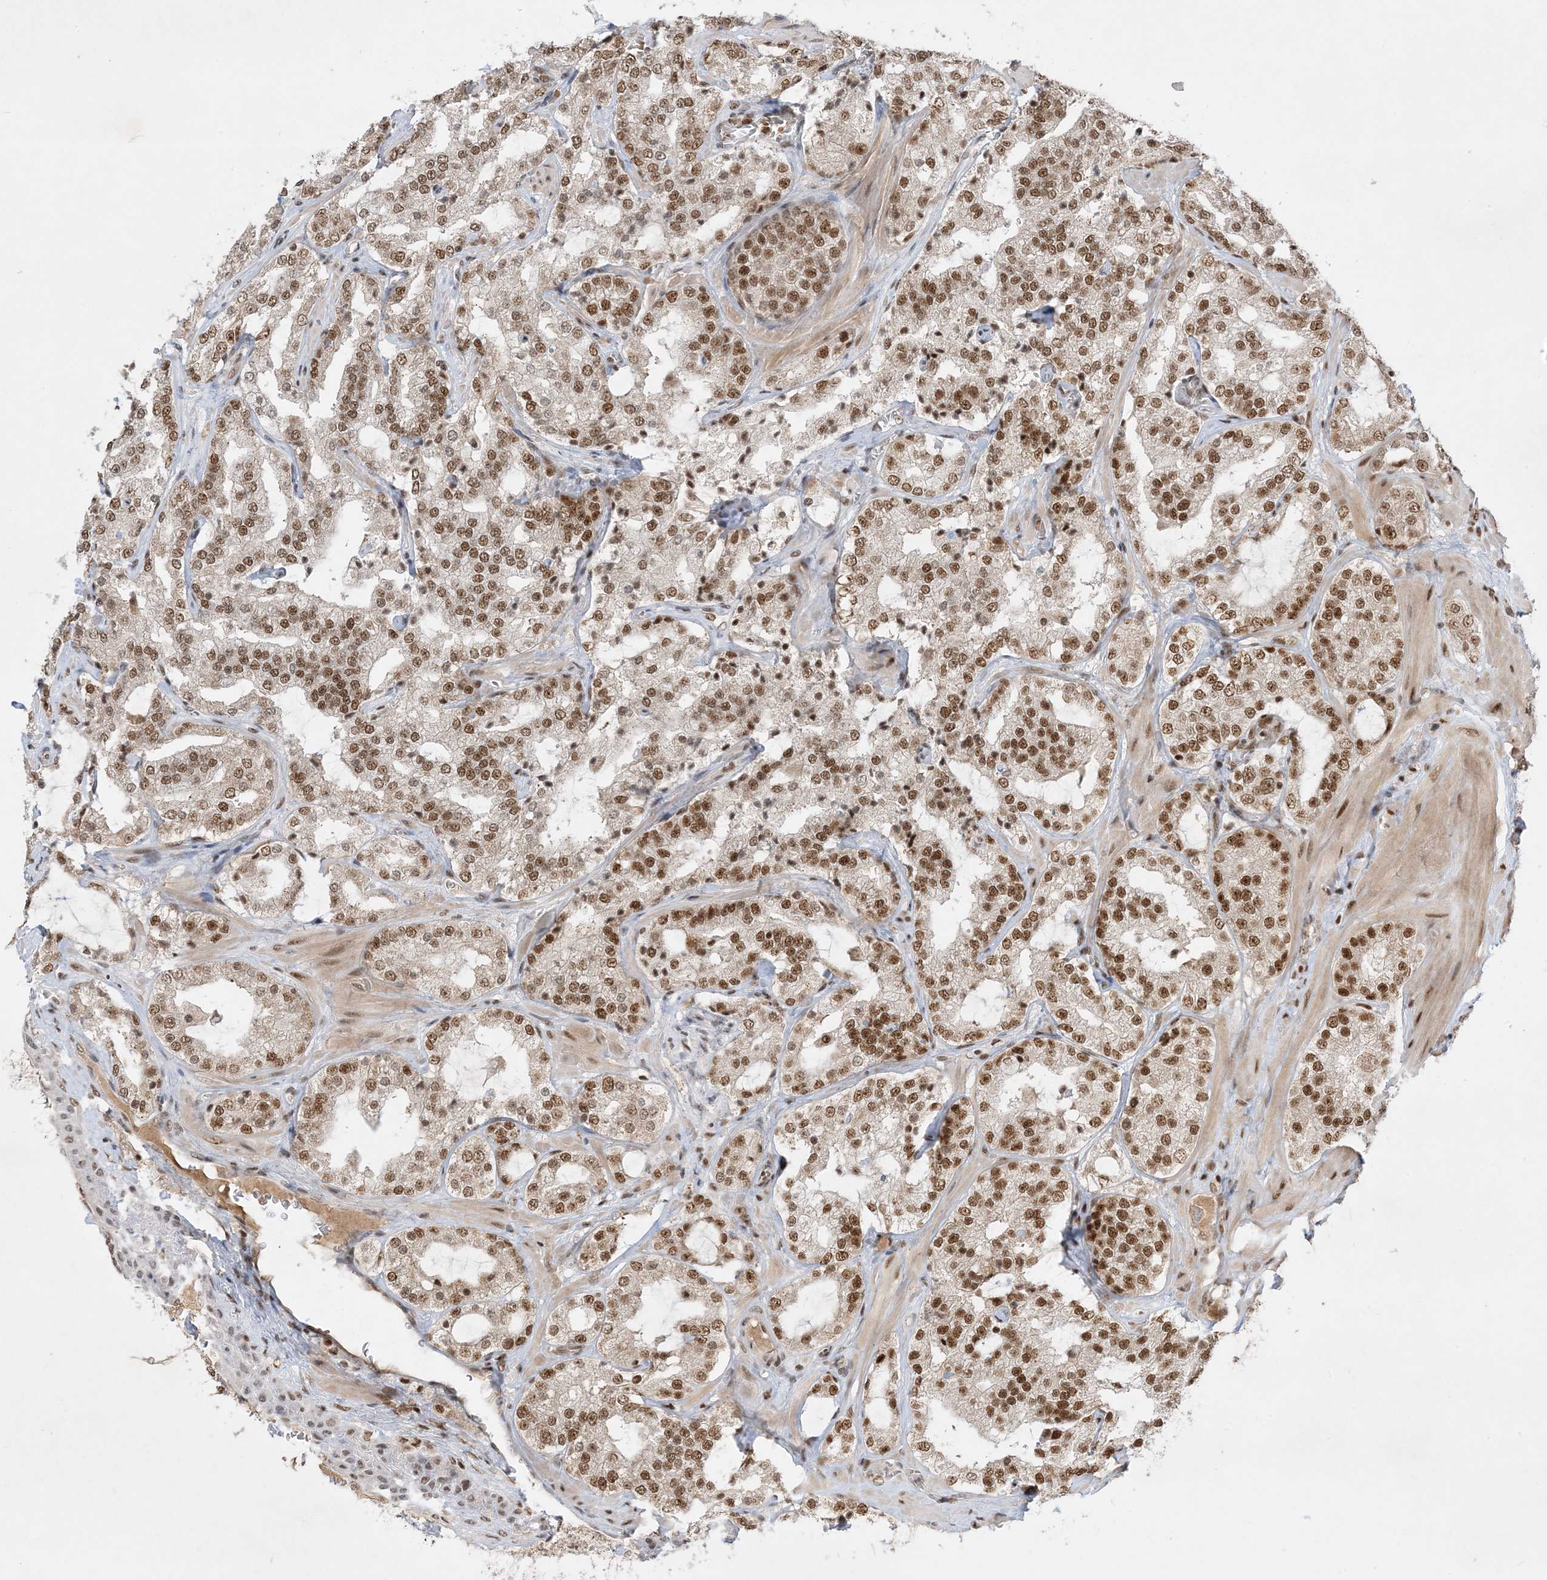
{"staining": {"intensity": "strong", "quantity": "25%-75%", "location": "nuclear"}, "tissue": "prostate cancer", "cell_type": "Tumor cells", "image_type": "cancer", "snomed": [{"axis": "morphology", "description": "Adenocarcinoma, High grade"}, {"axis": "topography", "description": "Prostate"}], "caption": "The micrograph displays staining of adenocarcinoma (high-grade) (prostate), revealing strong nuclear protein positivity (brown color) within tumor cells.", "gene": "PPIL2", "patient": {"sex": "male", "age": 64}}